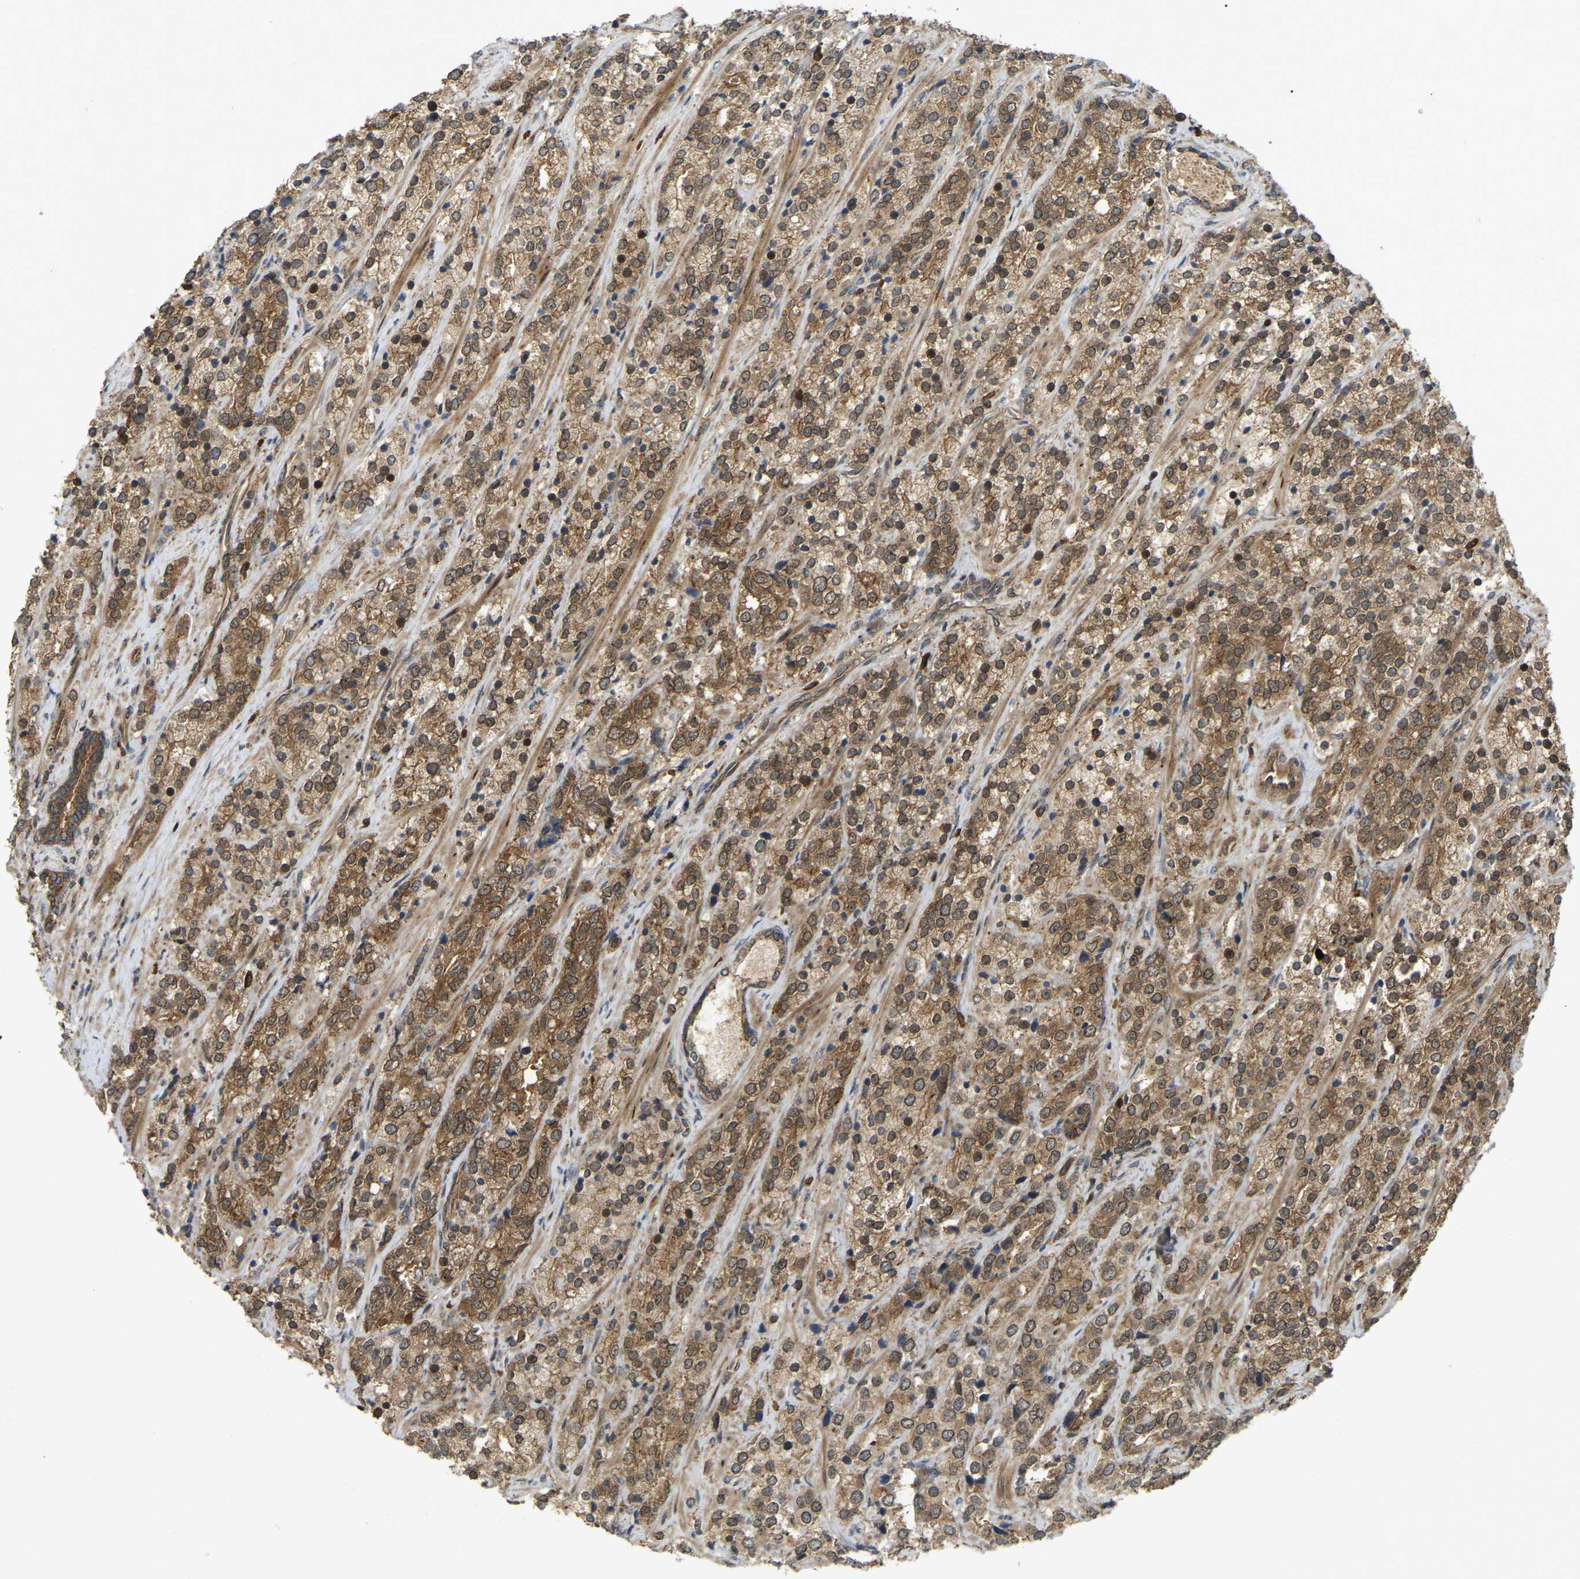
{"staining": {"intensity": "moderate", "quantity": ">75%", "location": "cytoplasmic/membranous,nuclear"}, "tissue": "prostate cancer", "cell_type": "Tumor cells", "image_type": "cancer", "snomed": [{"axis": "morphology", "description": "Adenocarcinoma, High grade"}, {"axis": "topography", "description": "Prostate"}], "caption": "Immunohistochemical staining of prostate cancer shows medium levels of moderate cytoplasmic/membranous and nuclear expression in about >75% of tumor cells.", "gene": "KIAA1549", "patient": {"sex": "male", "age": 71}}